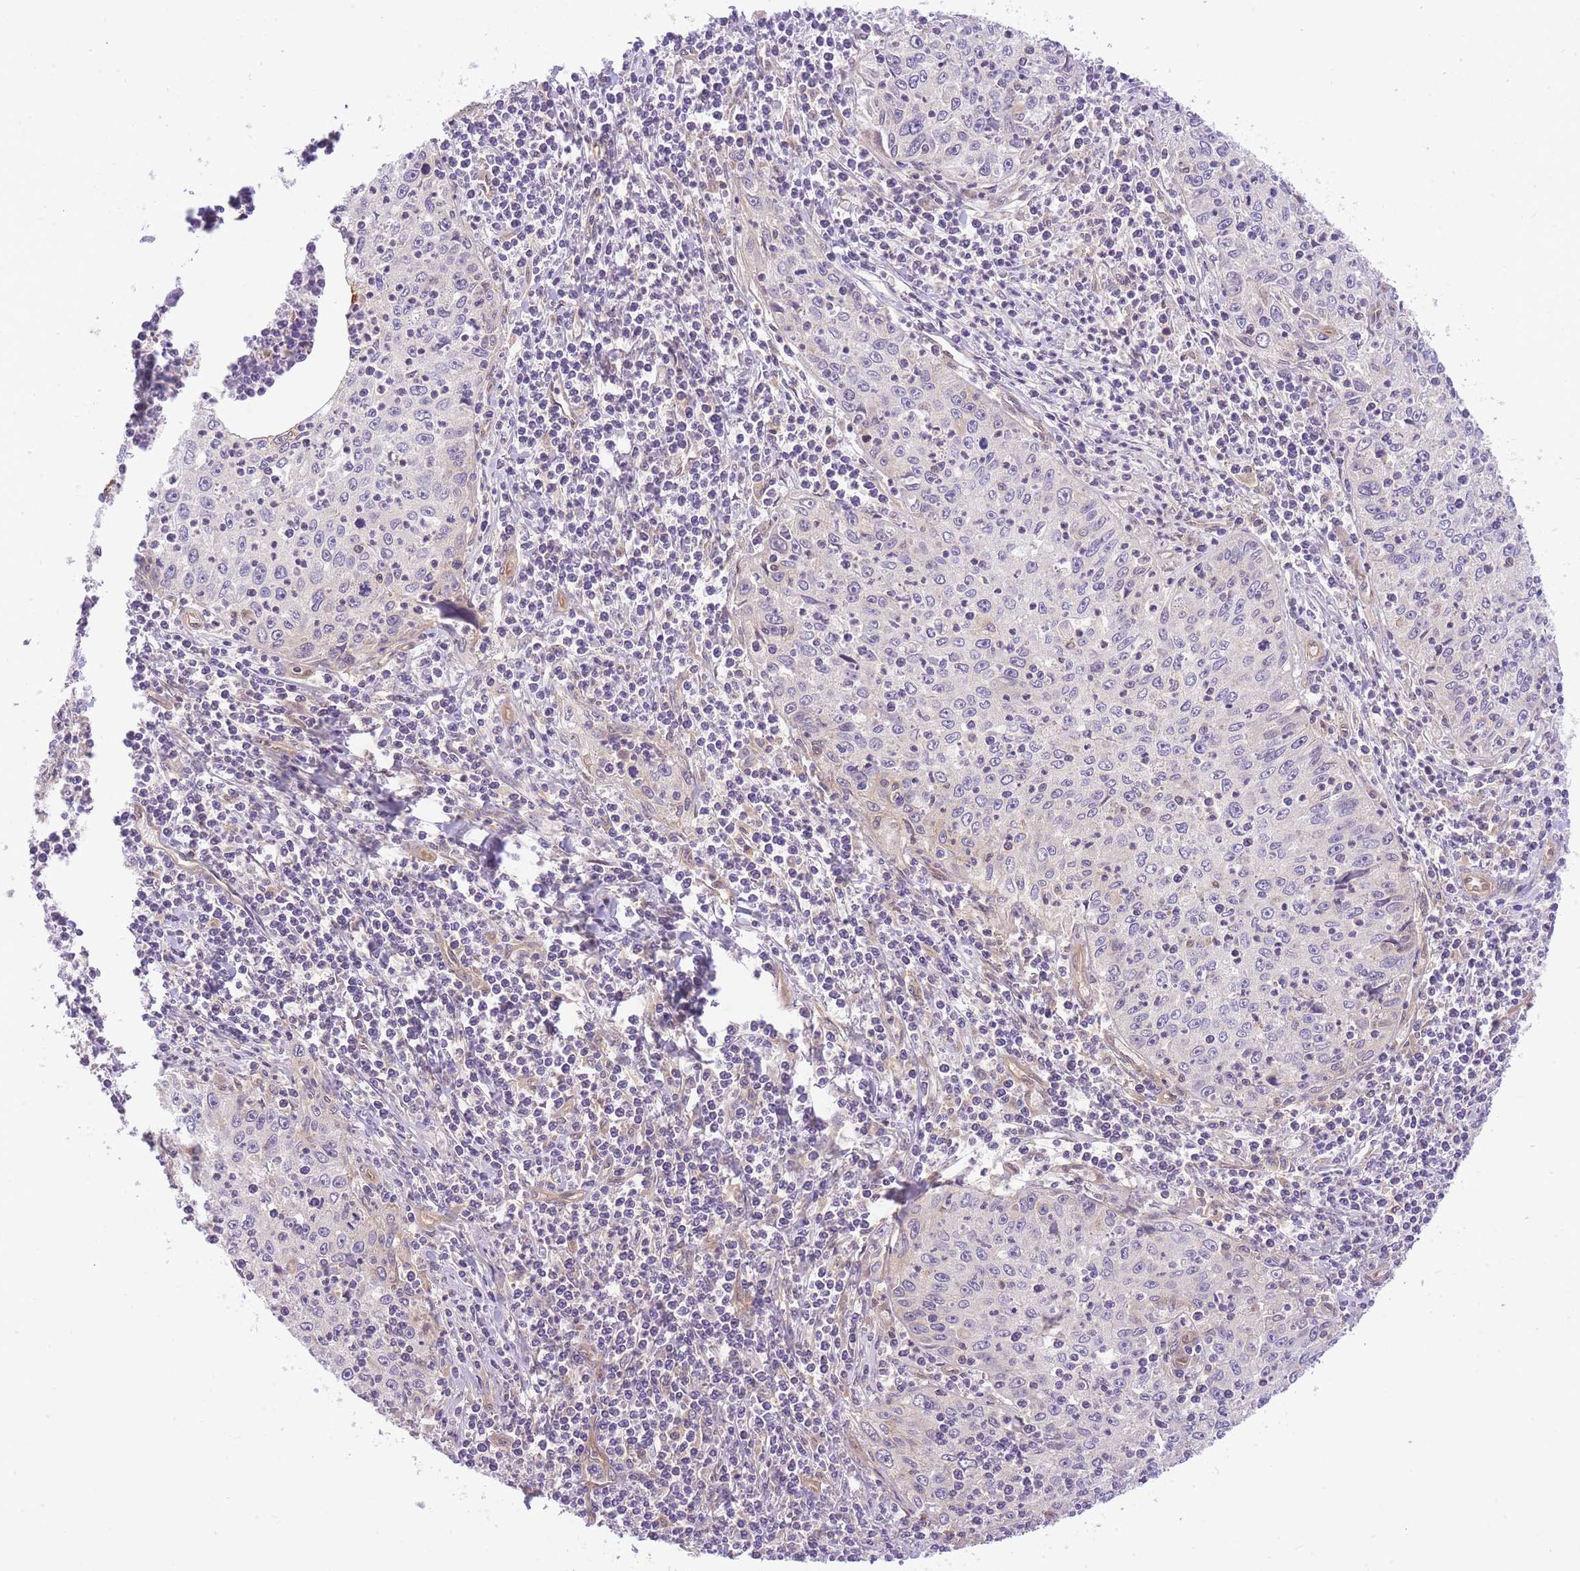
{"staining": {"intensity": "negative", "quantity": "none", "location": "none"}, "tissue": "cervical cancer", "cell_type": "Tumor cells", "image_type": "cancer", "snomed": [{"axis": "morphology", "description": "Squamous cell carcinoma, NOS"}, {"axis": "topography", "description": "Cervix"}], "caption": "Immunohistochemical staining of human squamous cell carcinoma (cervical) shows no significant staining in tumor cells.", "gene": "PREP", "patient": {"sex": "female", "age": 30}}